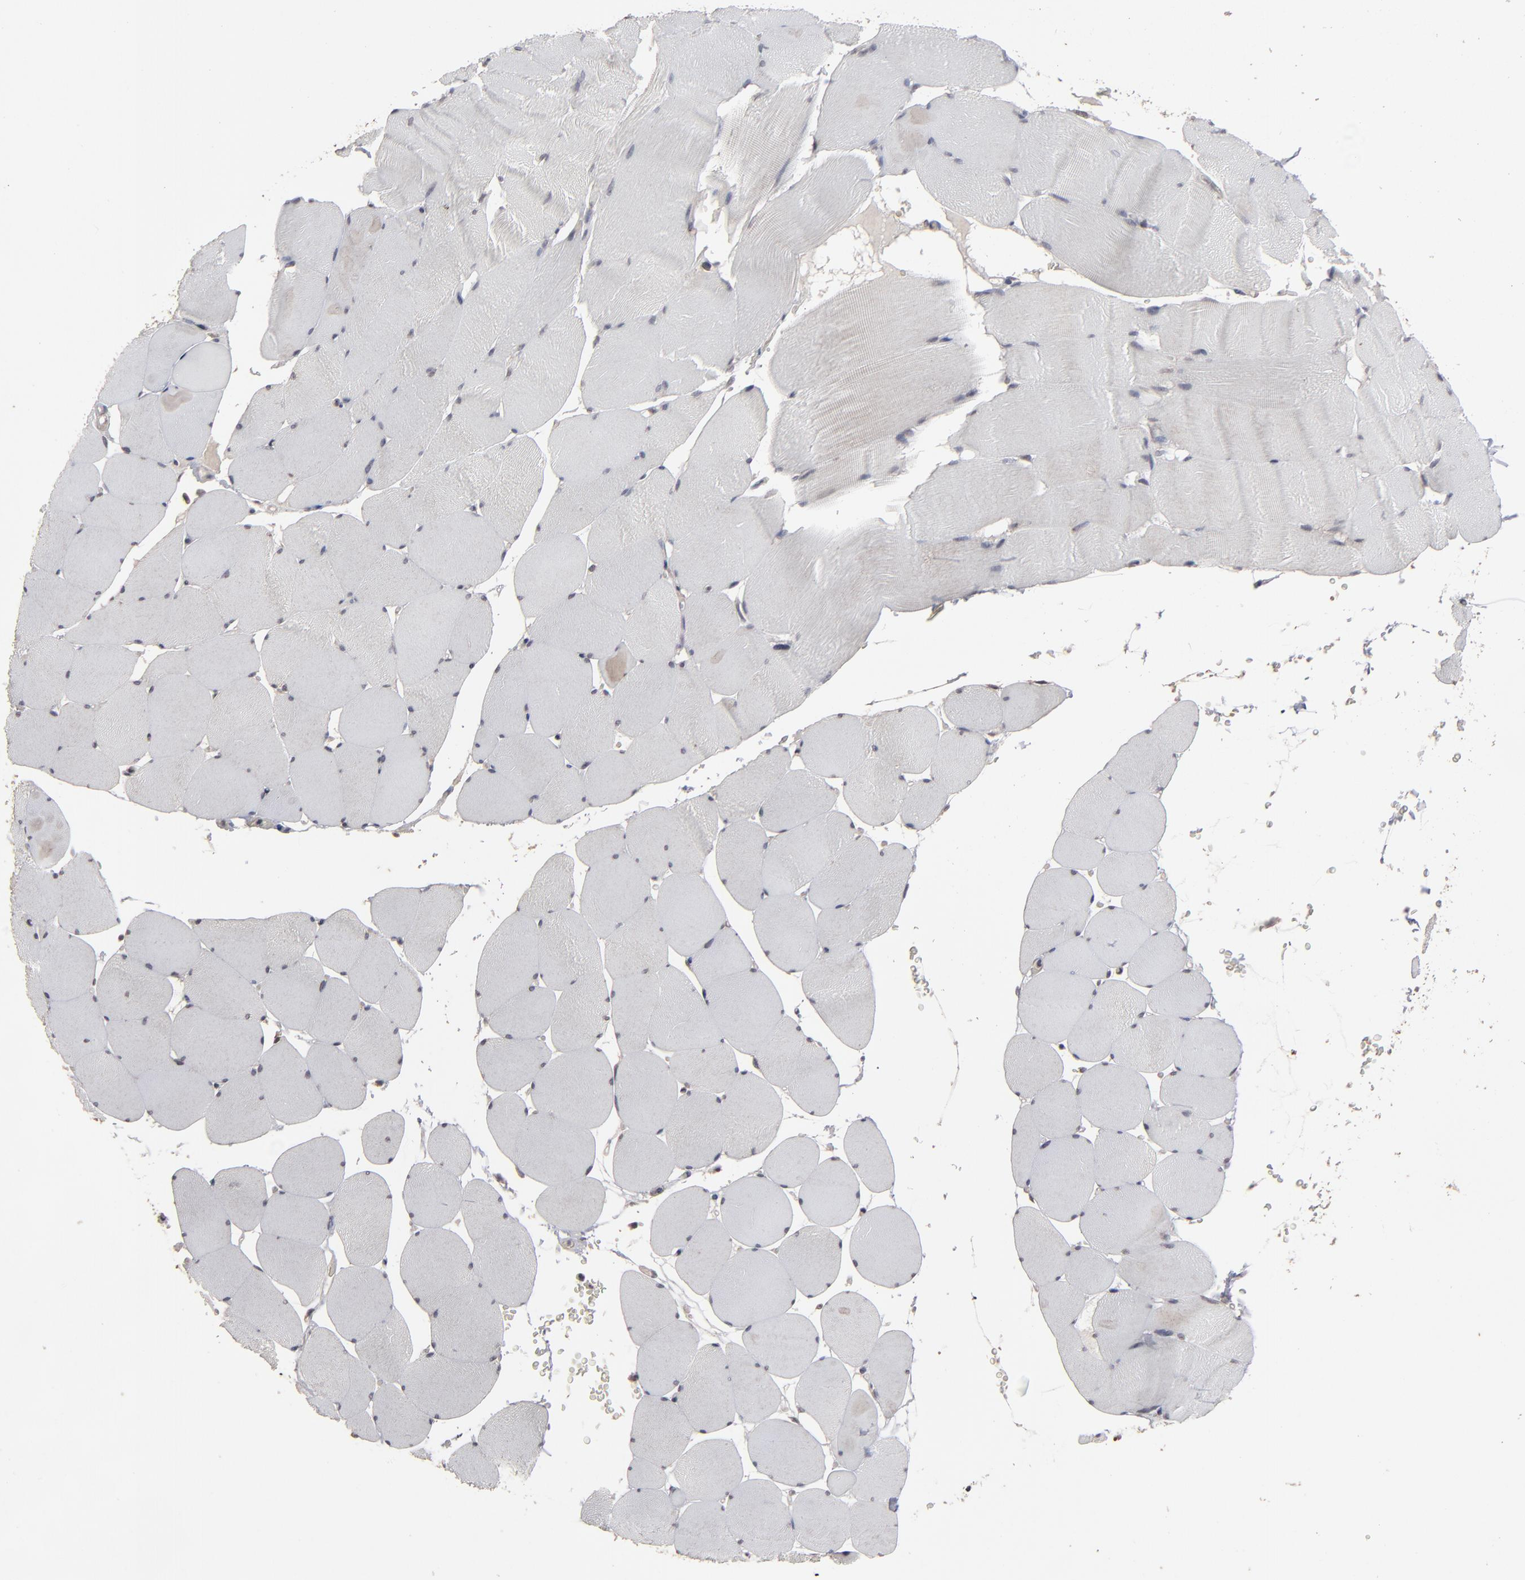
{"staining": {"intensity": "weak", "quantity": "<25%", "location": "cytoplasmic/membranous"}, "tissue": "skeletal muscle", "cell_type": "Myocytes", "image_type": "normal", "snomed": [{"axis": "morphology", "description": "Normal tissue, NOS"}, {"axis": "topography", "description": "Skeletal muscle"}], "caption": "An IHC histopathology image of normal skeletal muscle is shown. There is no staining in myocytes of skeletal muscle. The staining was performed using DAB to visualize the protein expression in brown, while the nuclei were stained in blue with hematoxylin (Magnification: 20x).", "gene": "SLC22A17", "patient": {"sex": "male", "age": 62}}